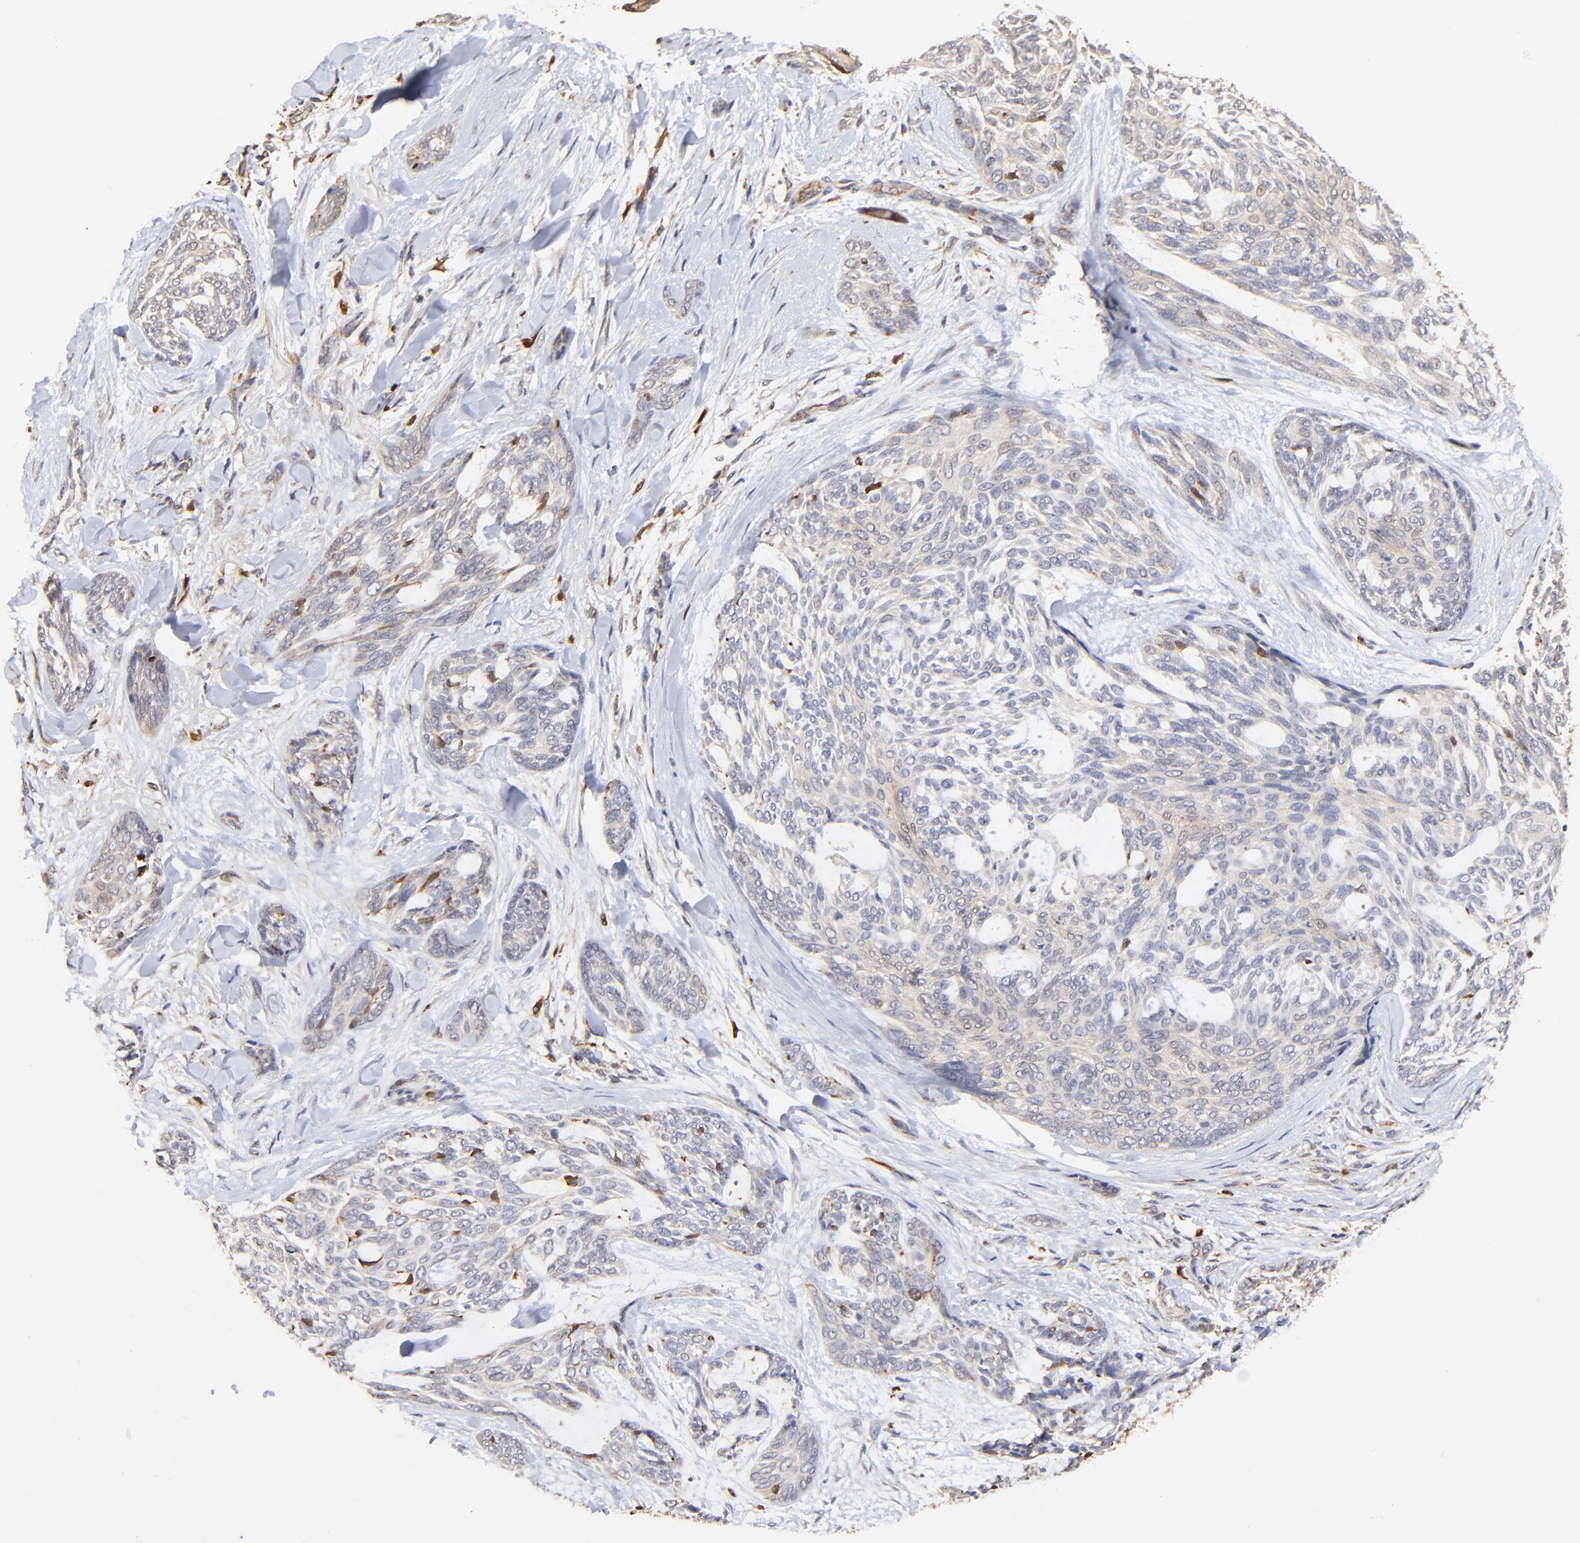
{"staining": {"intensity": "weak", "quantity": "25%-75%", "location": "cytoplasmic/membranous"}, "tissue": "skin cancer", "cell_type": "Tumor cells", "image_type": "cancer", "snomed": [{"axis": "morphology", "description": "Normal tissue, NOS"}, {"axis": "morphology", "description": "Basal cell carcinoma"}, {"axis": "topography", "description": "Skin"}], "caption": "Basal cell carcinoma (skin) stained with a brown dye exhibits weak cytoplasmic/membranous positive positivity in approximately 25%-75% of tumor cells.", "gene": "LGALS3", "patient": {"sex": "female", "age": 71}}